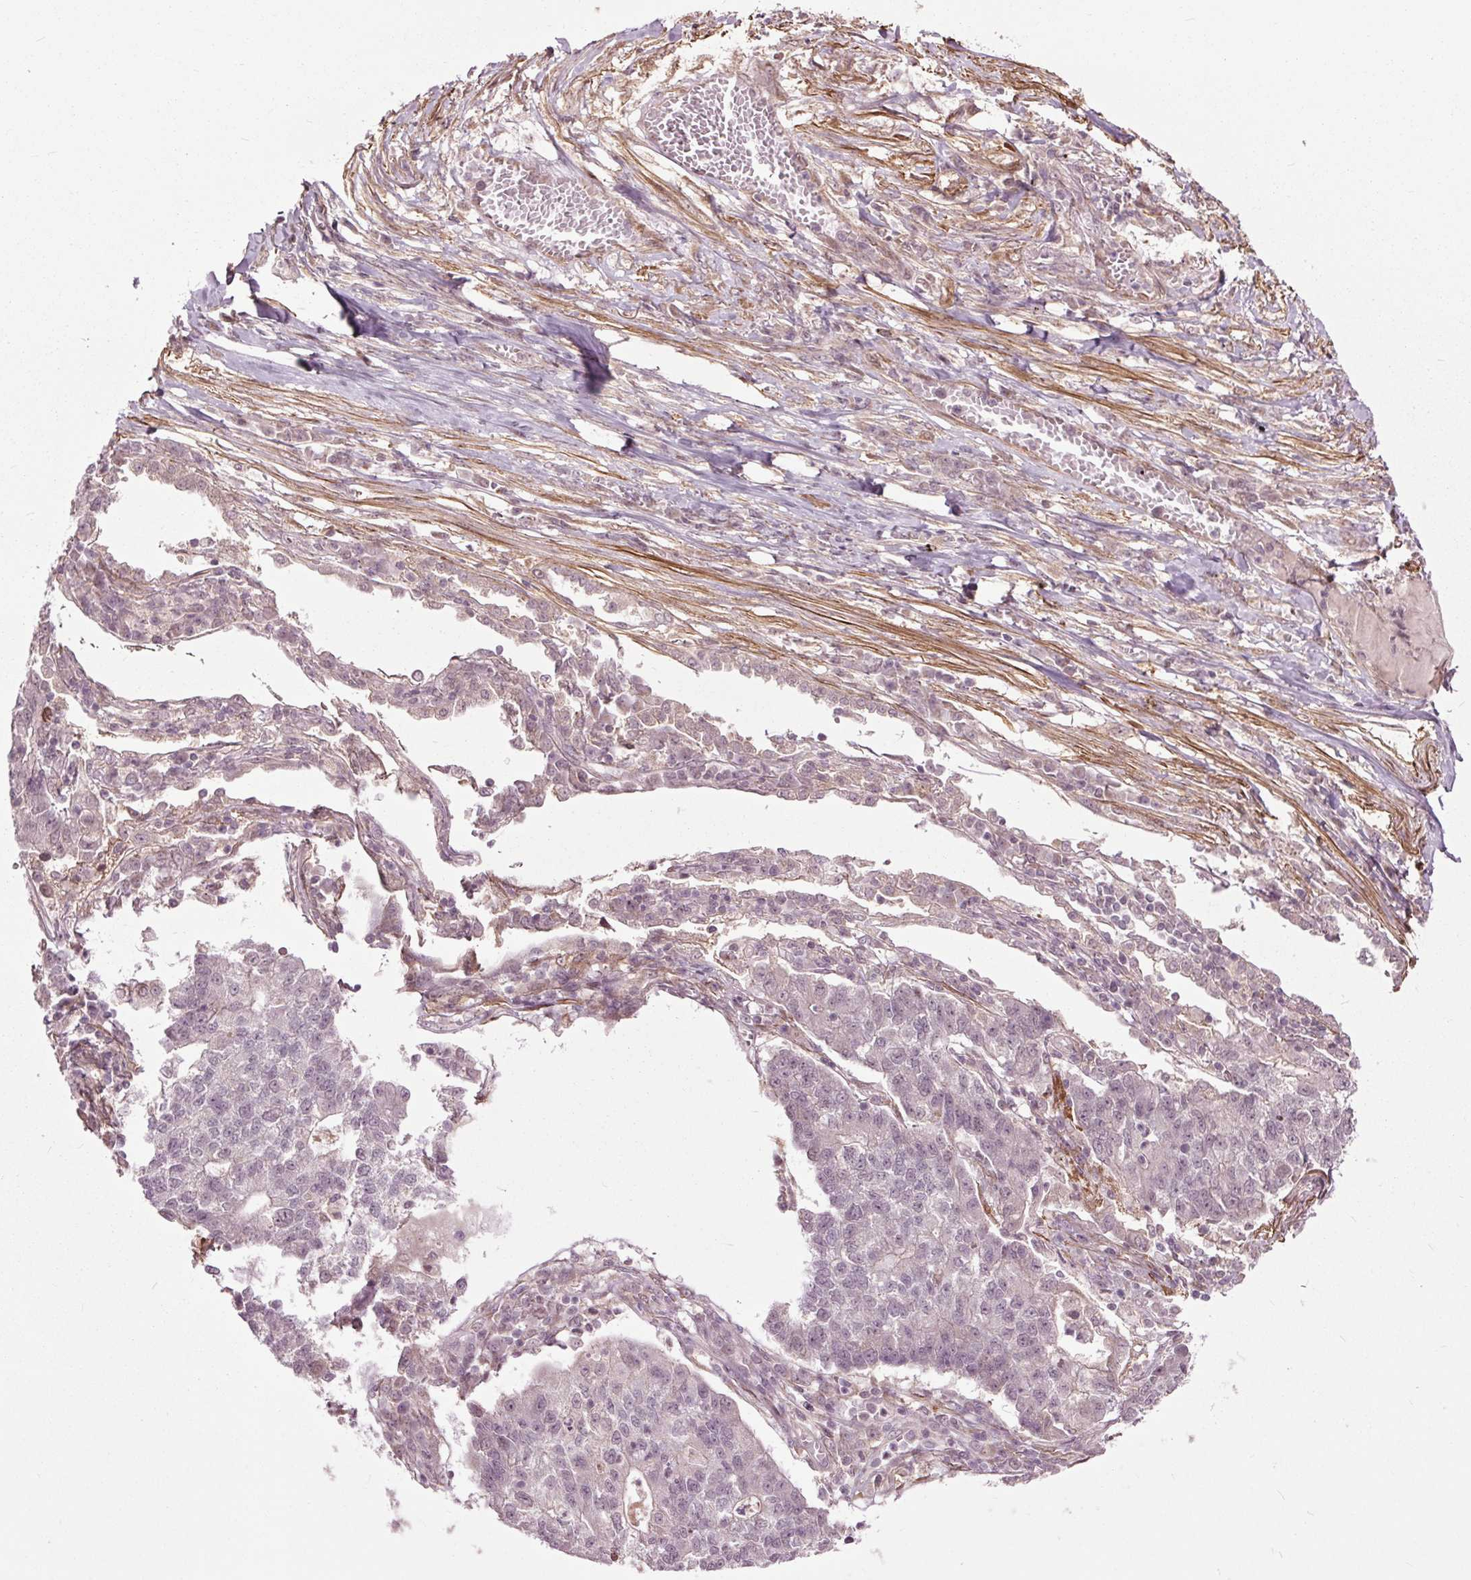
{"staining": {"intensity": "negative", "quantity": "none", "location": "none"}, "tissue": "lung cancer", "cell_type": "Tumor cells", "image_type": "cancer", "snomed": [{"axis": "morphology", "description": "Adenocarcinoma, NOS"}, {"axis": "topography", "description": "Lung"}], "caption": "Immunohistochemical staining of human lung adenocarcinoma exhibits no significant staining in tumor cells.", "gene": "HAUS5", "patient": {"sex": "male", "age": 57}}